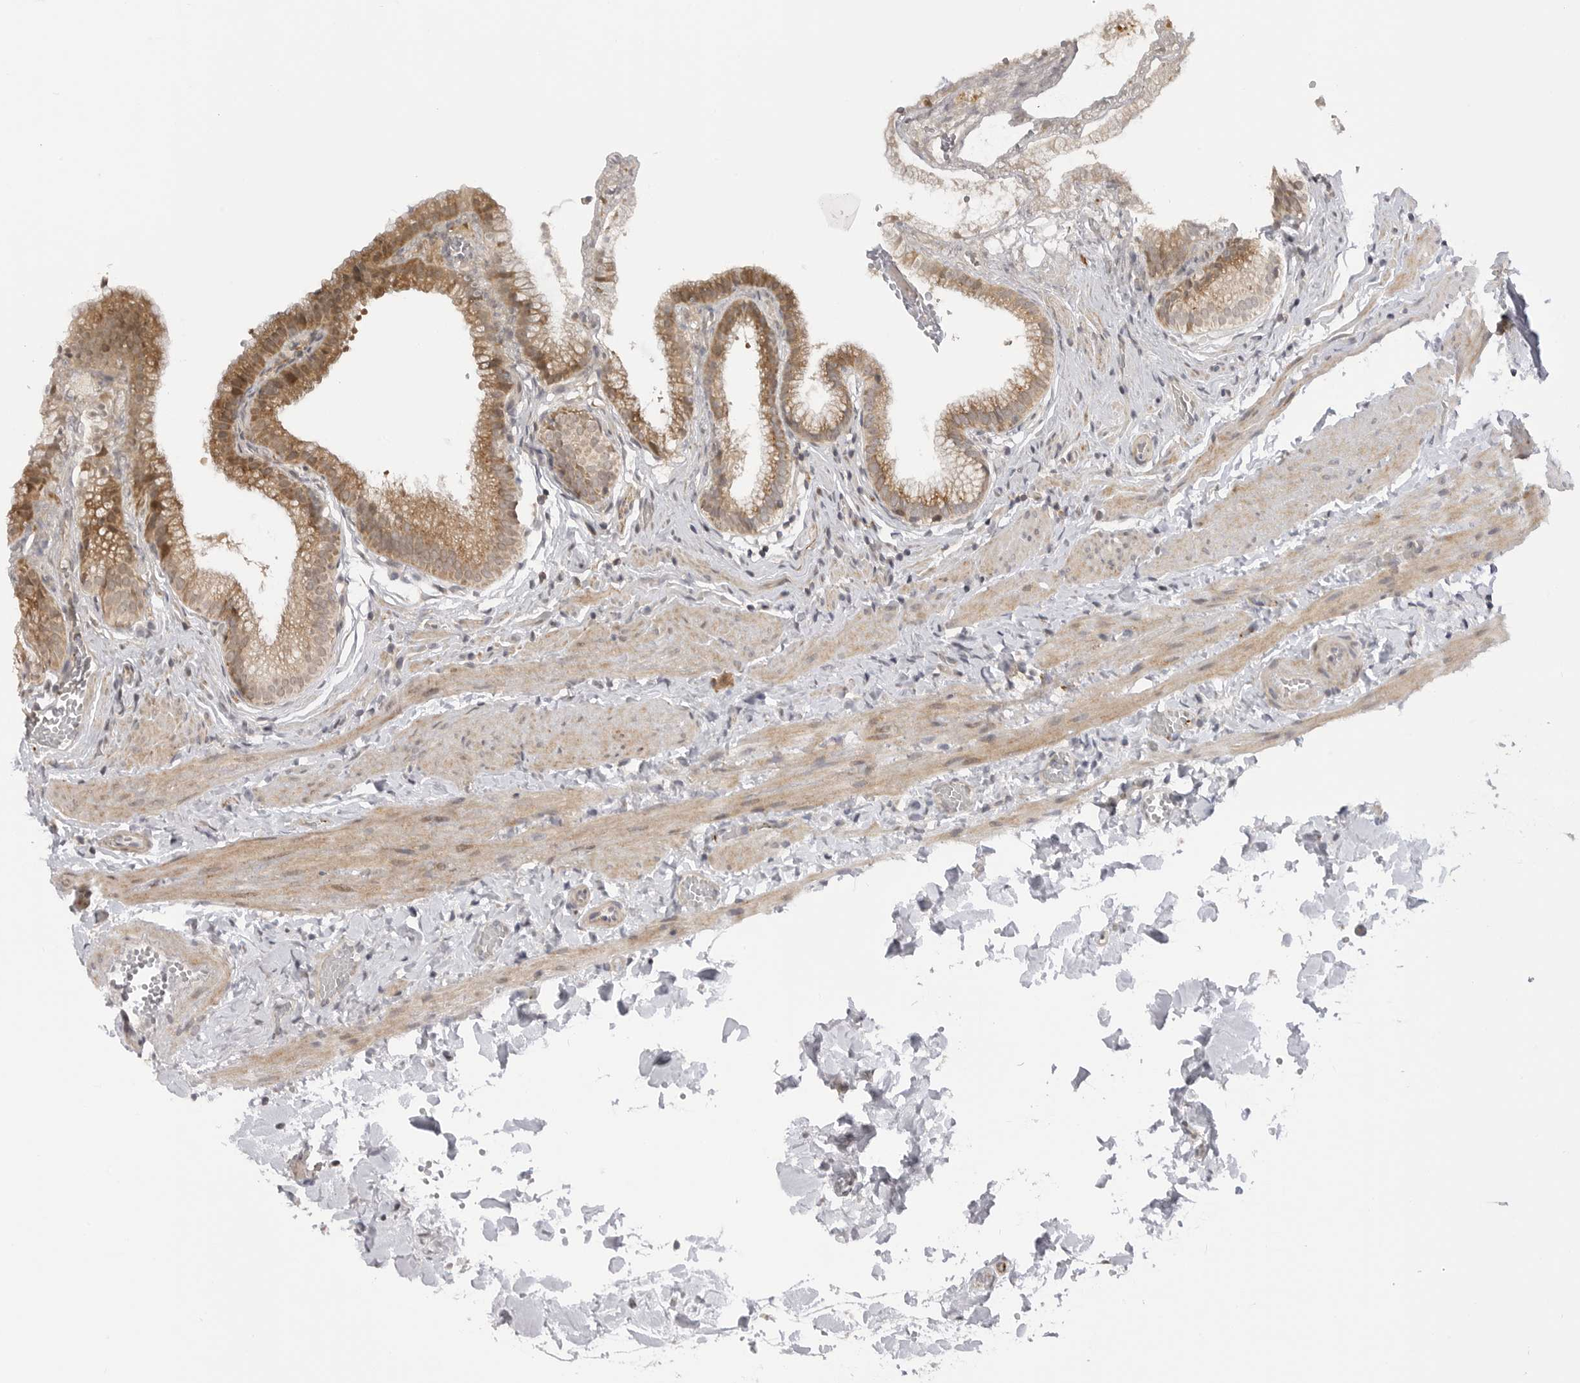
{"staining": {"intensity": "moderate", "quantity": ">75%", "location": "cytoplasmic/membranous"}, "tissue": "gallbladder", "cell_type": "Glandular cells", "image_type": "normal", "snomed": [{"axis": "morphology", "description": "Normal tissue, NOS"}, {"axis": "topography", "description": "Gallbladder"}], "caption": "Immunohistochemical staining of unremarkable human gallbladder demonstrates medium levels of moderate cytoplasmic/membranous staining in about >75% of glandular cells. (IHC, brightfield microscopy, high magnification).", "gene": "GGT6", "patient": {"sex": "male", "age": 38}}